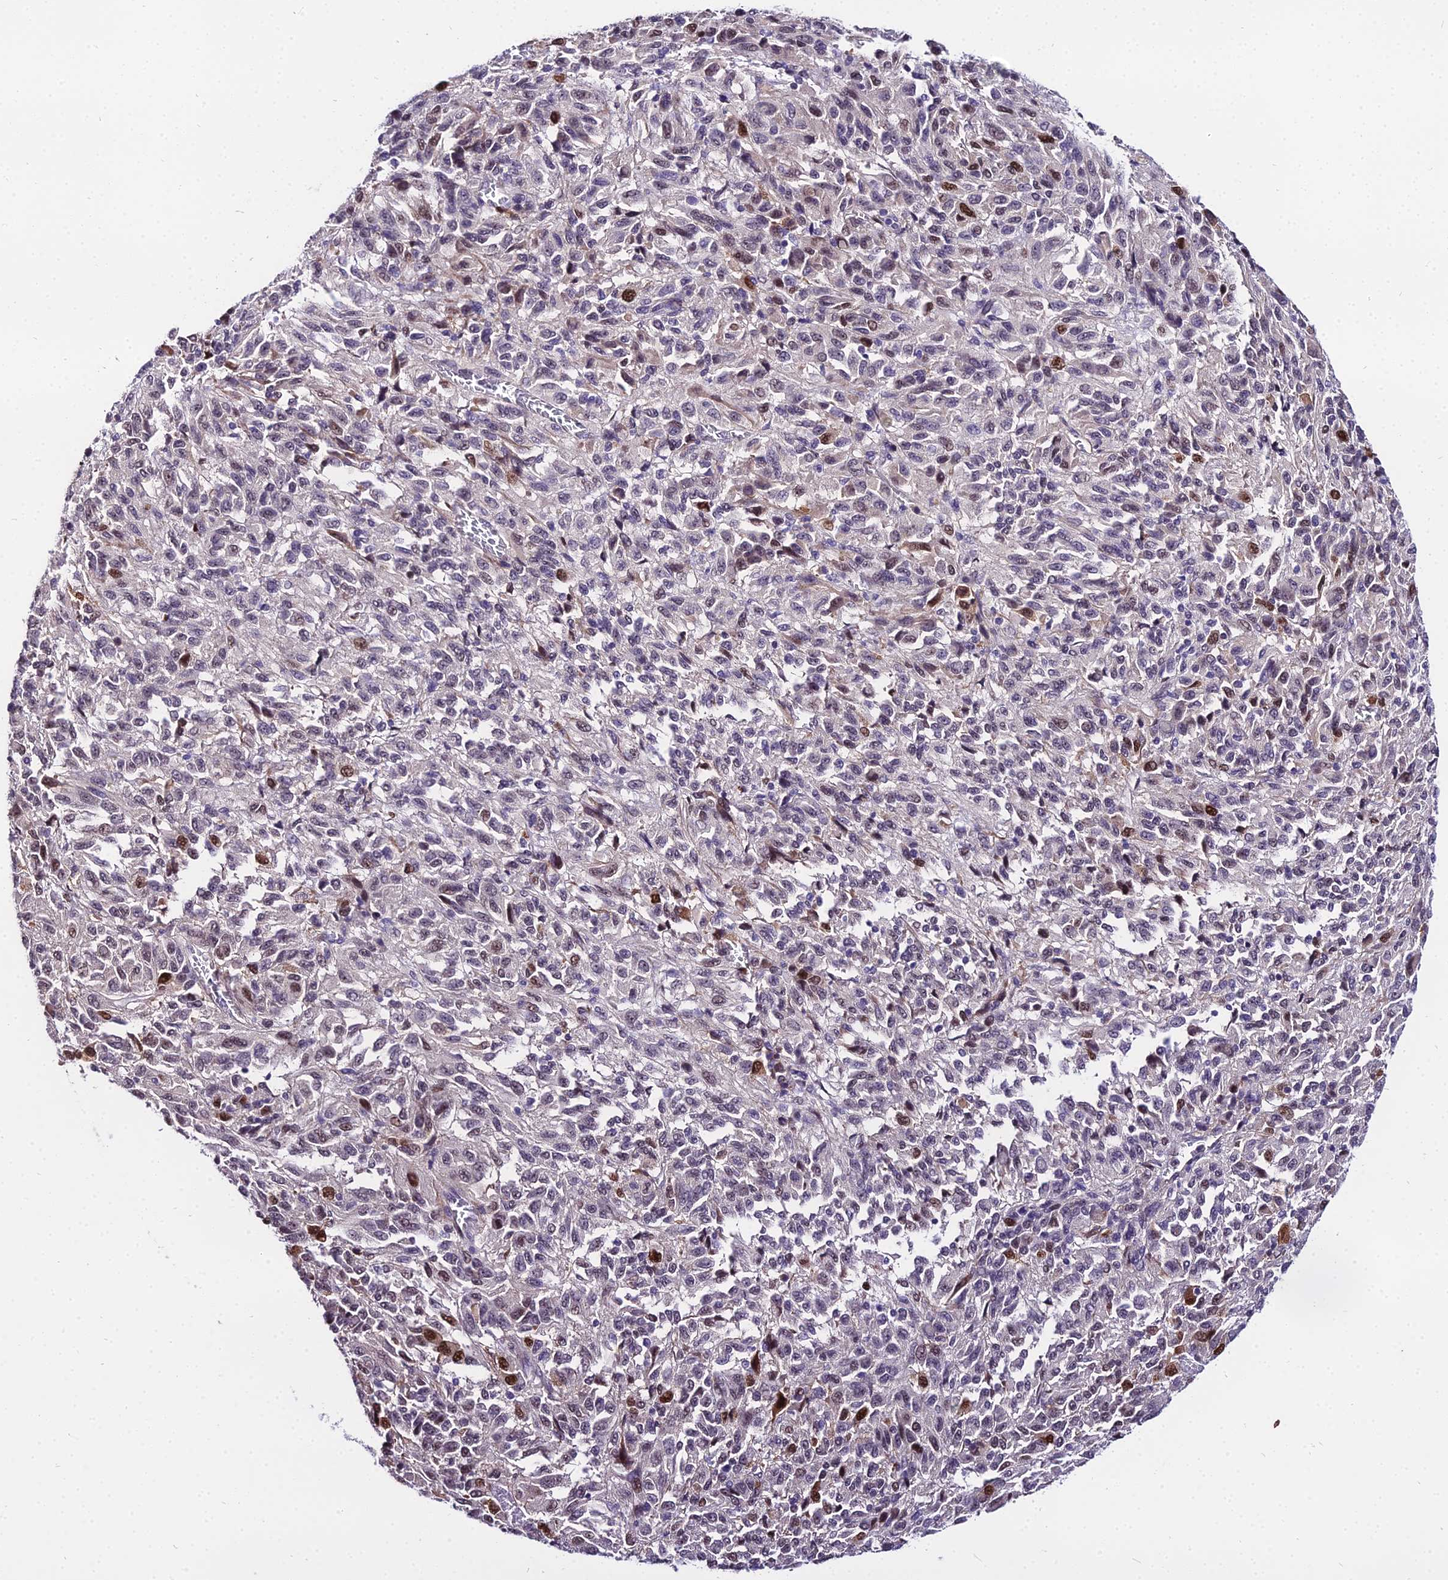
{"staining": {"intensity": "moderate", "quantity": "<25%", "location": "cytoplasmic/membranous,nuclear"}, "tissue": "melanoma", "cell_type": "Tumor cells", "image_type": "cancer", "snomed": [{"axis": "morphology", "description": "Malignant melanoma, Metastatic site"}, {"axis": "topography", "description": "Lung"}], "caption": "Protein expression analysis of malignant melanoma (metastatic site) exhibits moderate cytoplasmic/membranous and nuclear expression in about <25% of tumor cells. (IHC, brightfield microscopy, high magnification).", "gene": "TRIML2", "patient": {"sex": "male", "age": 64}}